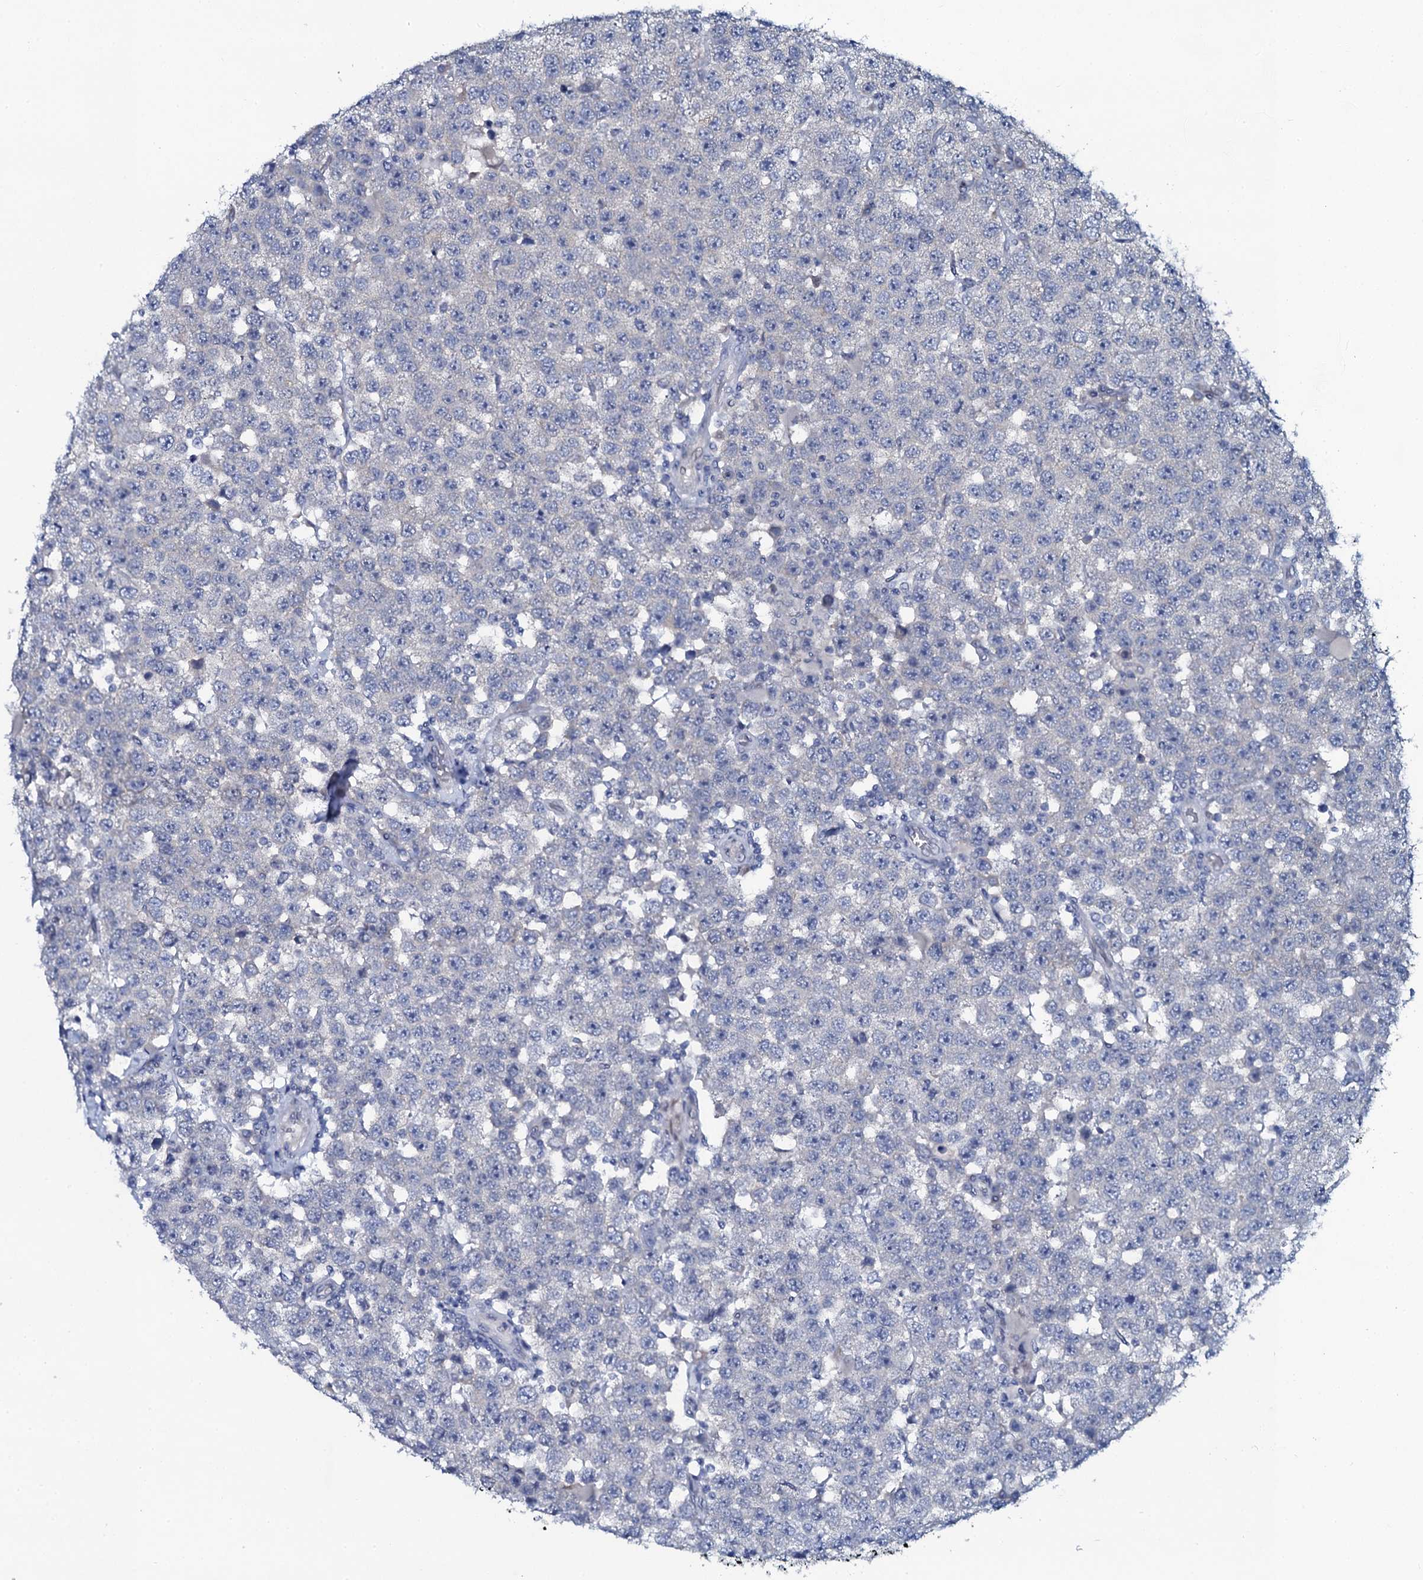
{"staining": {"intensity": "negative", "quantity": "none", "location": "none"}, "tissue": "testis cancer", "cell_type": "Tumor cells", "image_type": "cancer", "snomed": [{"axis": "morphology", "description": "Seminoma, NOS"}, {"axis": "topography", "description": "Testis"}], "caption": "Immunohistochemical staining of seminoma (testis) shows no significant expression in tumor cells. (Brightfield microscopy of DAB immunohistochemistry (IHC) at high magnification).", "gene": "C10orf88", "patient": {"sex": "male", "age": 28}}